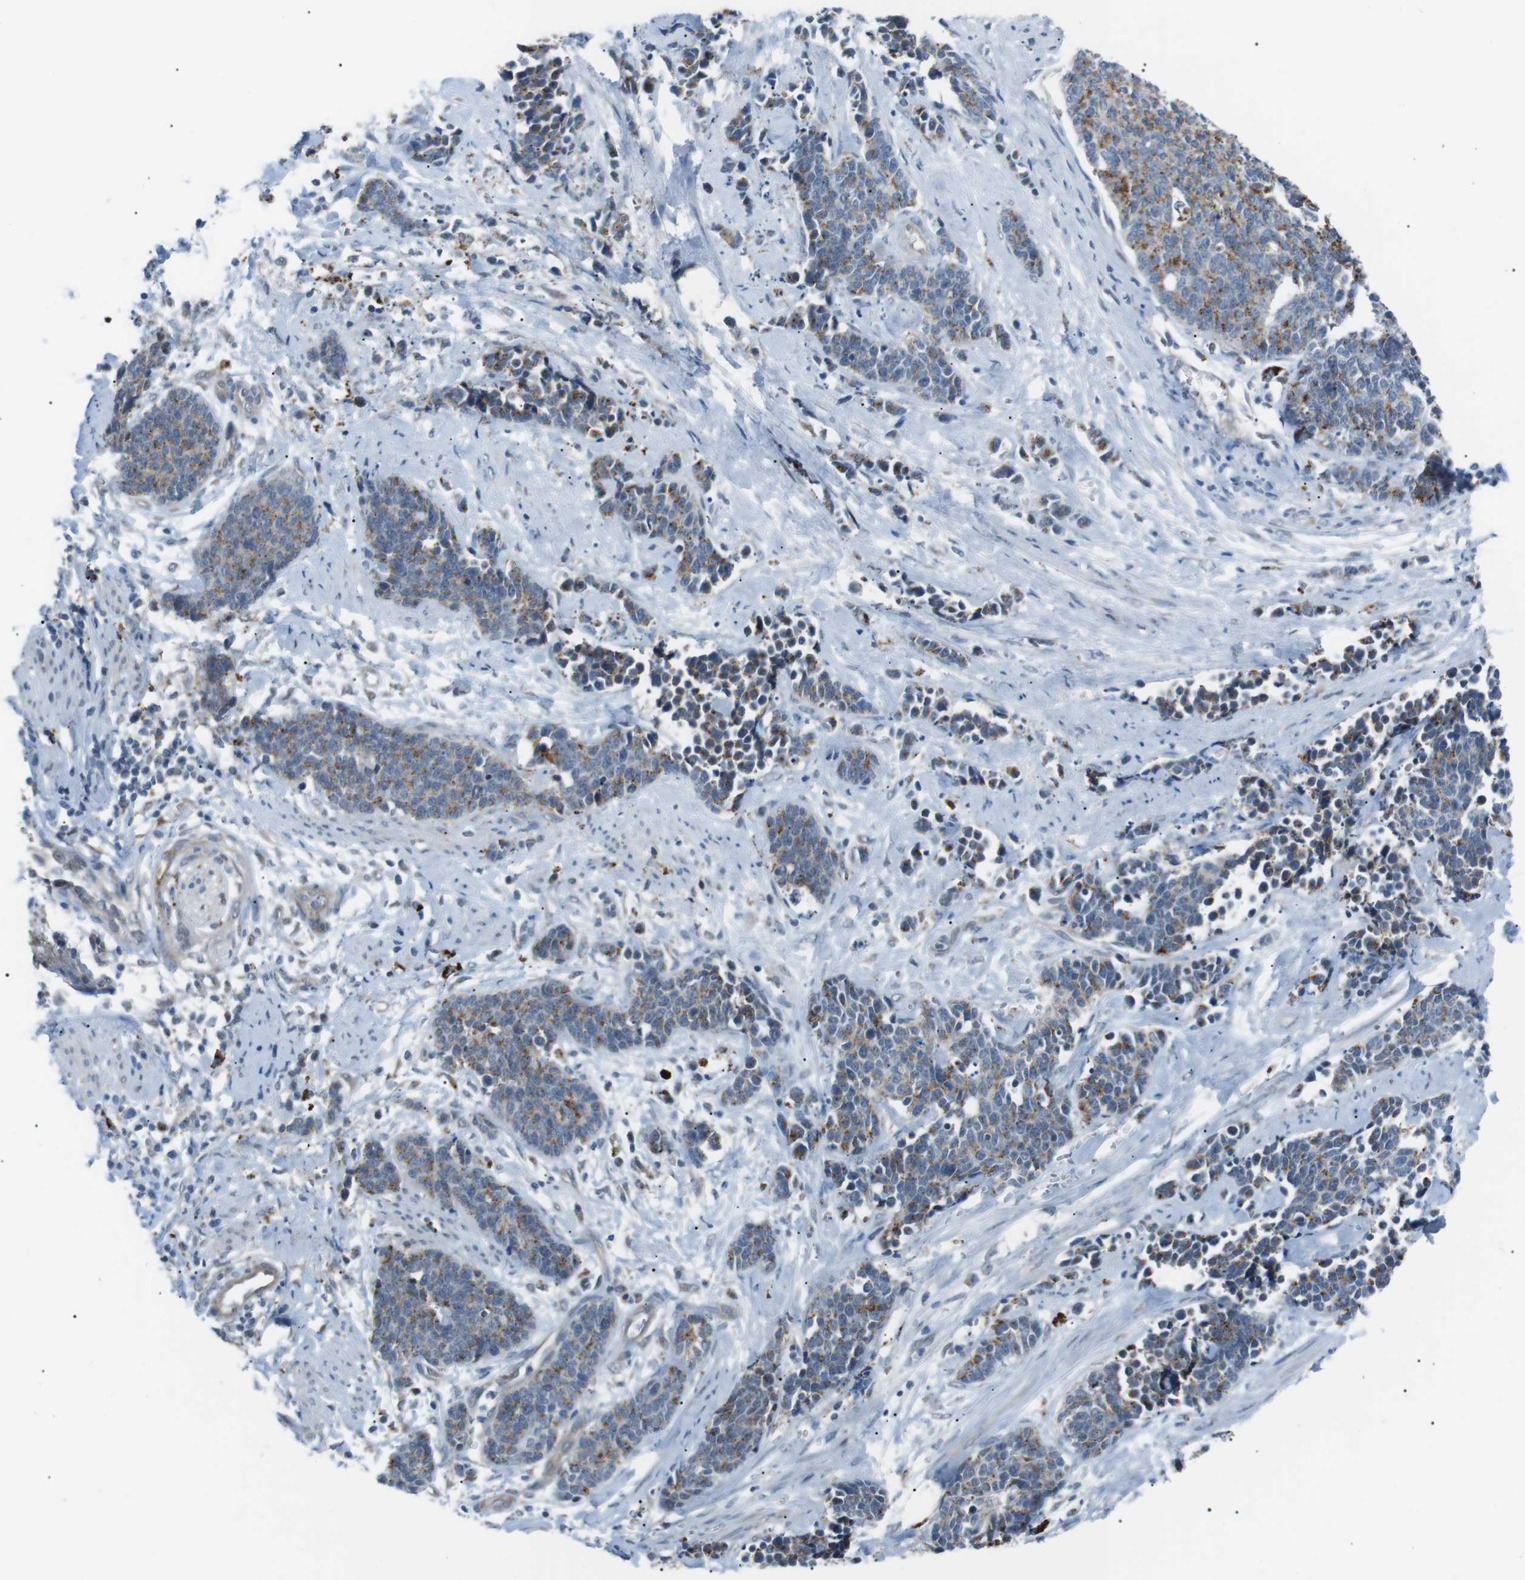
{"staining": {"intensity": "weak", "quantity": "25%-75%", "location": "cytoplasmic/membranous"}, "tissue": "cervical cancer", "cell_type": "Tumor cells", "image_type": "cancer", "snomed": [{"axis": "morphology", "description": "Squamous cell carcinoma, NOS"}, {"axis": "topography", "description": "Cervix"}], "caption": "Cervical cancer stained with immunohistochemistry (IHC) reveals weak cytoplasmic/membranous positivity in about 25%-75% of tumor cells. Nuclei are stained in blue.", "gene": "B4GALNT2", "patient": {"sex": "female", "age": 35}}